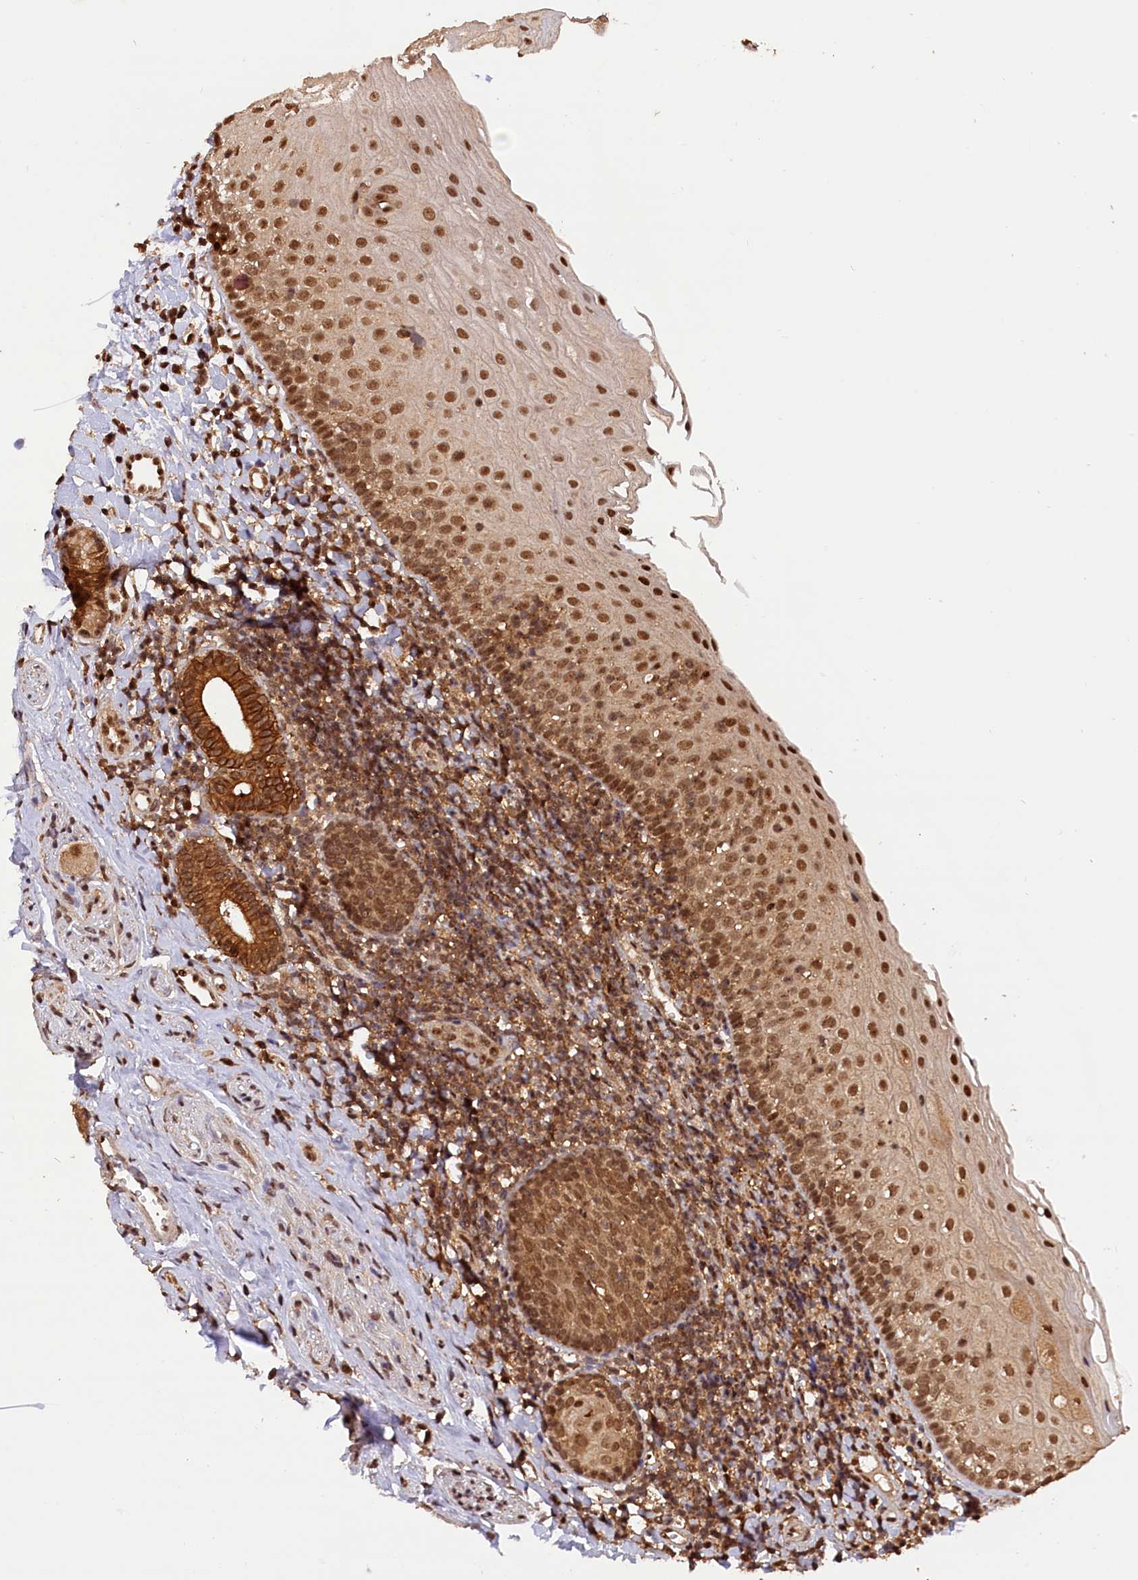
{"staining": {"intensity": "strong", "quantity": ">75%", "location": "nuclear"}, "tissue": "oral mucosa", "cell_type": "Squamous epithelial cells", "image_type": "normal", "snomed": [{"axis": "morphology", "description": "Normal tissue, NOS"}, {"axis": "topography", "description": "Oral tissue"}], "caption": "Benign oral mucosa displays strong nuclear expression in about >75% of squamous epithelial cells.", "gene": "IST1", "patient": {"sex": "male", "age": 46}}